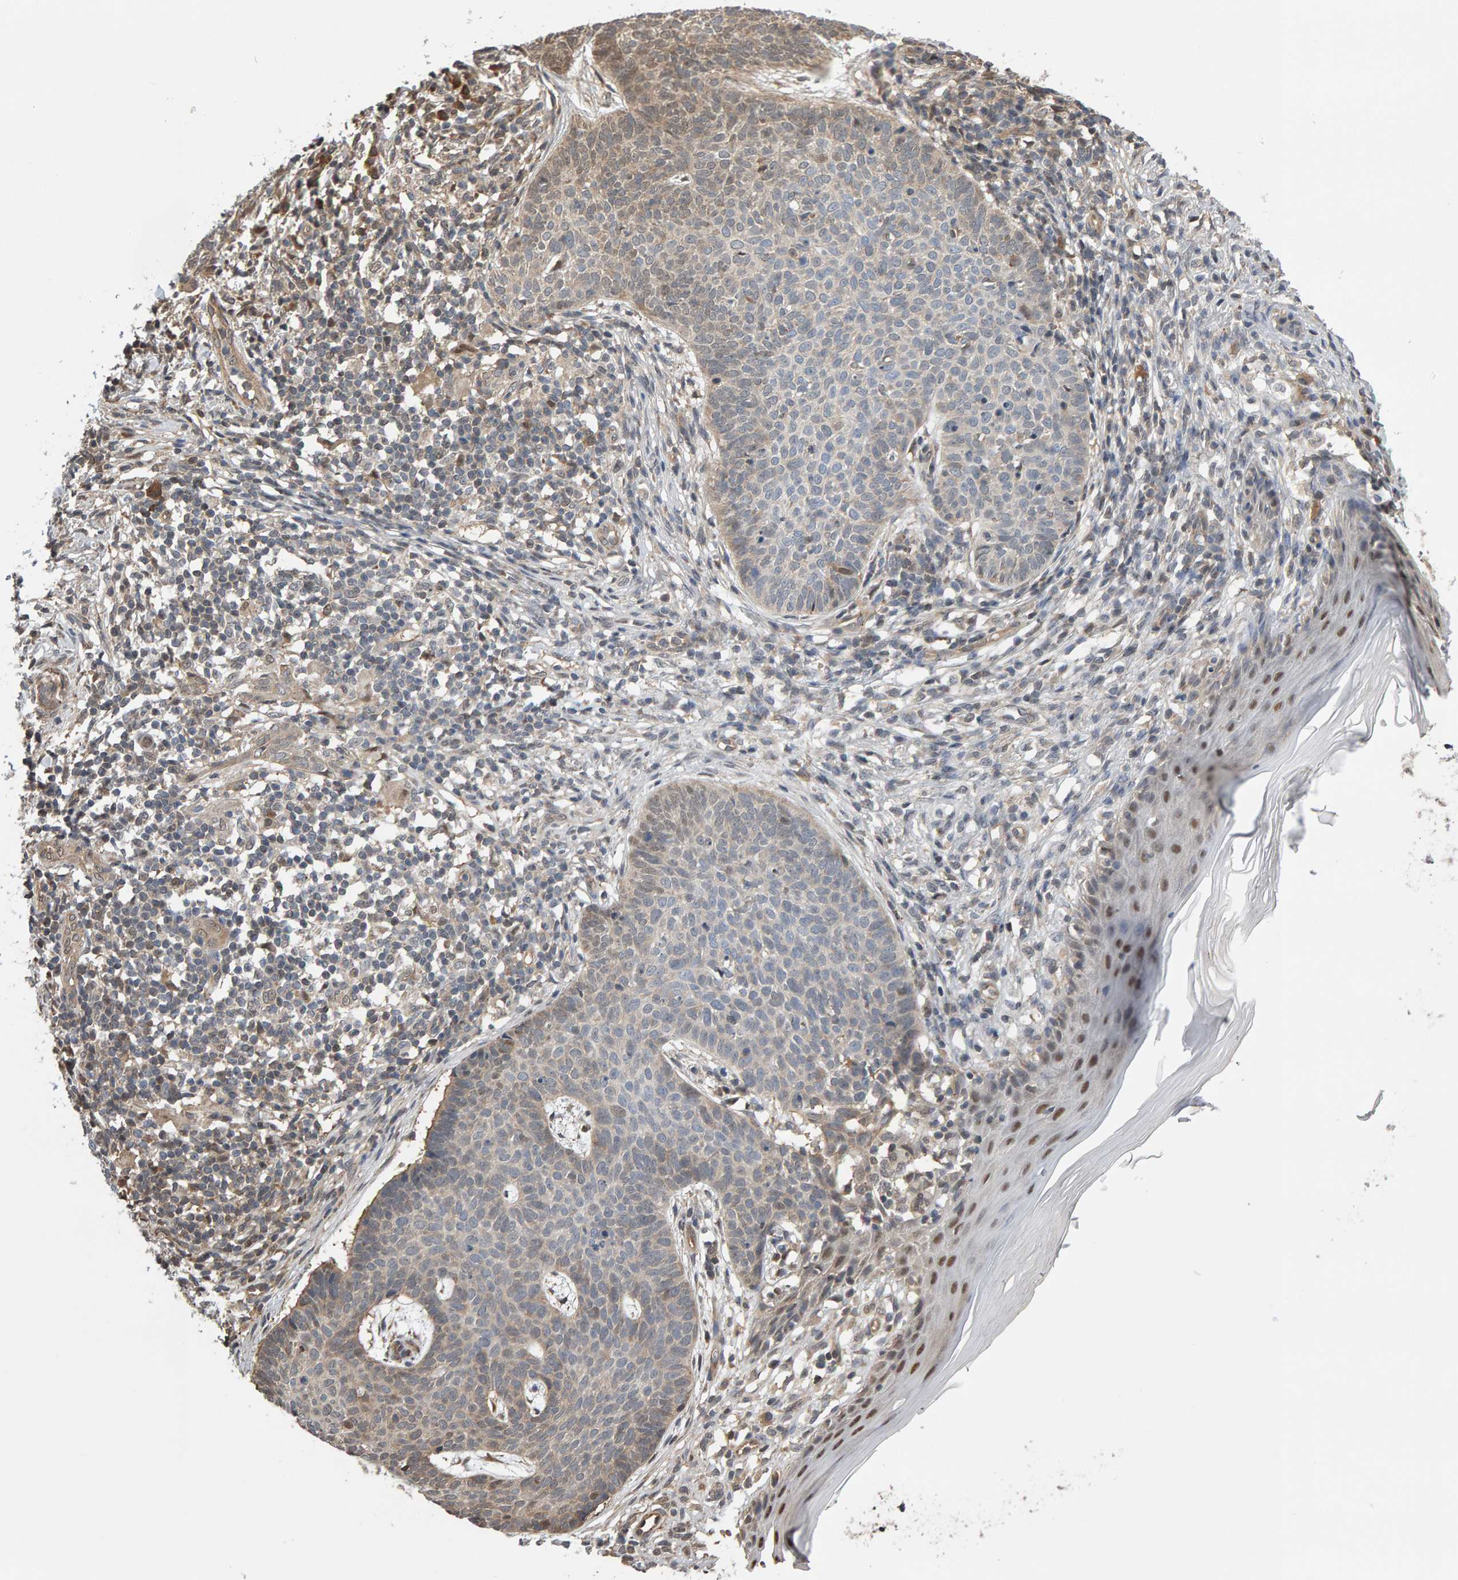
{"staining": {"intensity": "weak", "quantity": "<25%", "location": "cytoplasmic/membranous"}, "tissue": "skin cancer", "cell_type": "Tumor cells", "image_type": "cancer", "snomed": [{"axis": "morphology", "description": "Normal tissue, NOS"}, {"axis": "morphology", "description": "Basal cell carcinoma"}, {"axis": "topography", "description": "Skin"}], "caption": "Immunohistochemistry micrograph of neoplastic tissue: skin basal cell carcinoma stained with DAB displays no significant protein expression in tumor cells.", "gene": "COASY", "patient": {"sex": "male", "age": 50}}